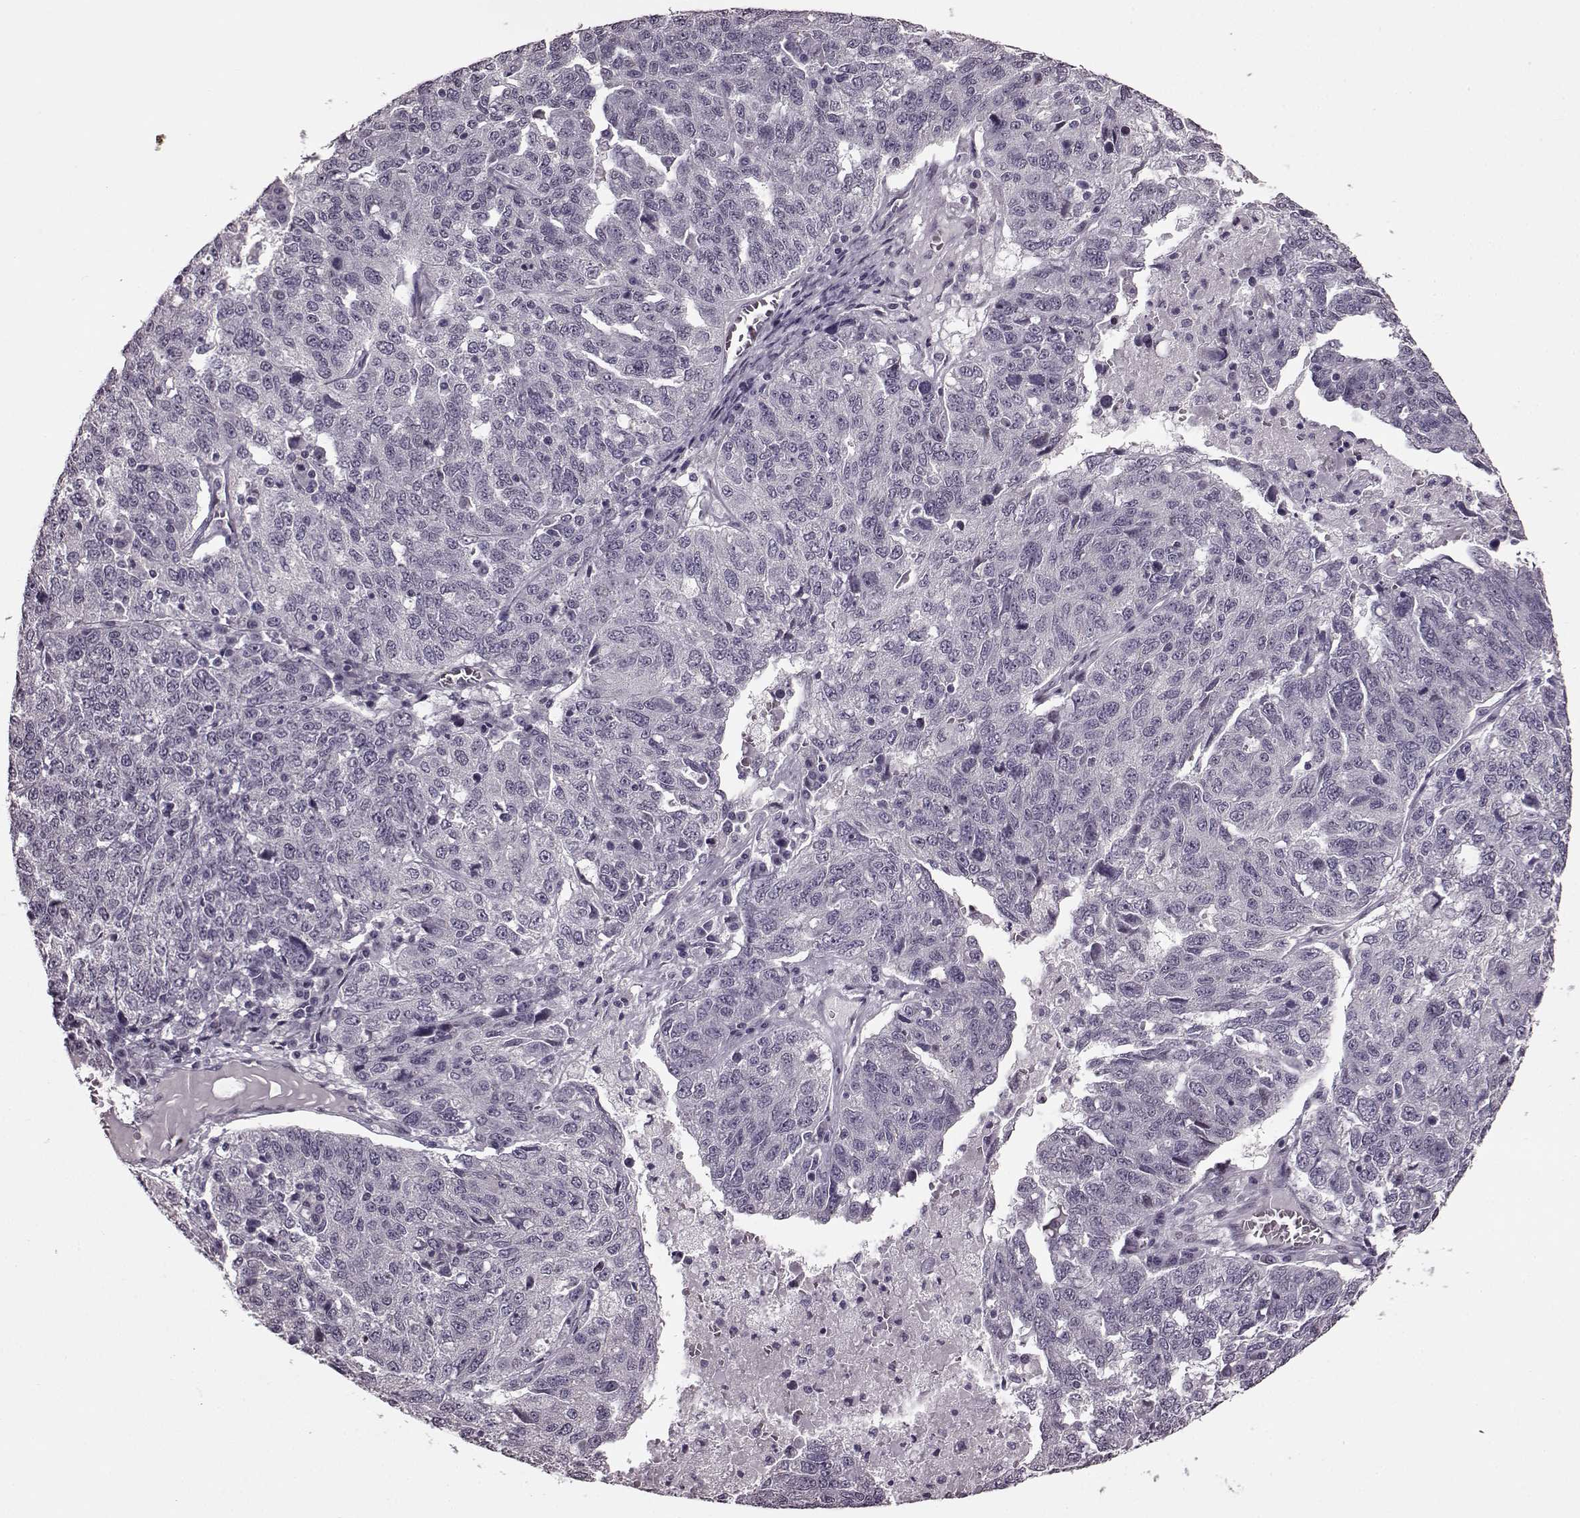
{"staining": {"intensity": "negative", "quantity": "none", "location": "none"}, "tissue": "ovarian cancer", "cell_type": "Tumor cells", "image_type": "cancer", "snomed": [{"axis": "morphology", "description": "Cystadenocarcinoma, serous, NOS"}, {"axis": "topography", "description": "Ovary"}], "caption": "Immunohistochemistry of human ovarian serous cystadenocarcinoma demonstrates no staining in tumor cells.", "gene": "STX1B", "patient": {"sex": "female", "age": 71}}